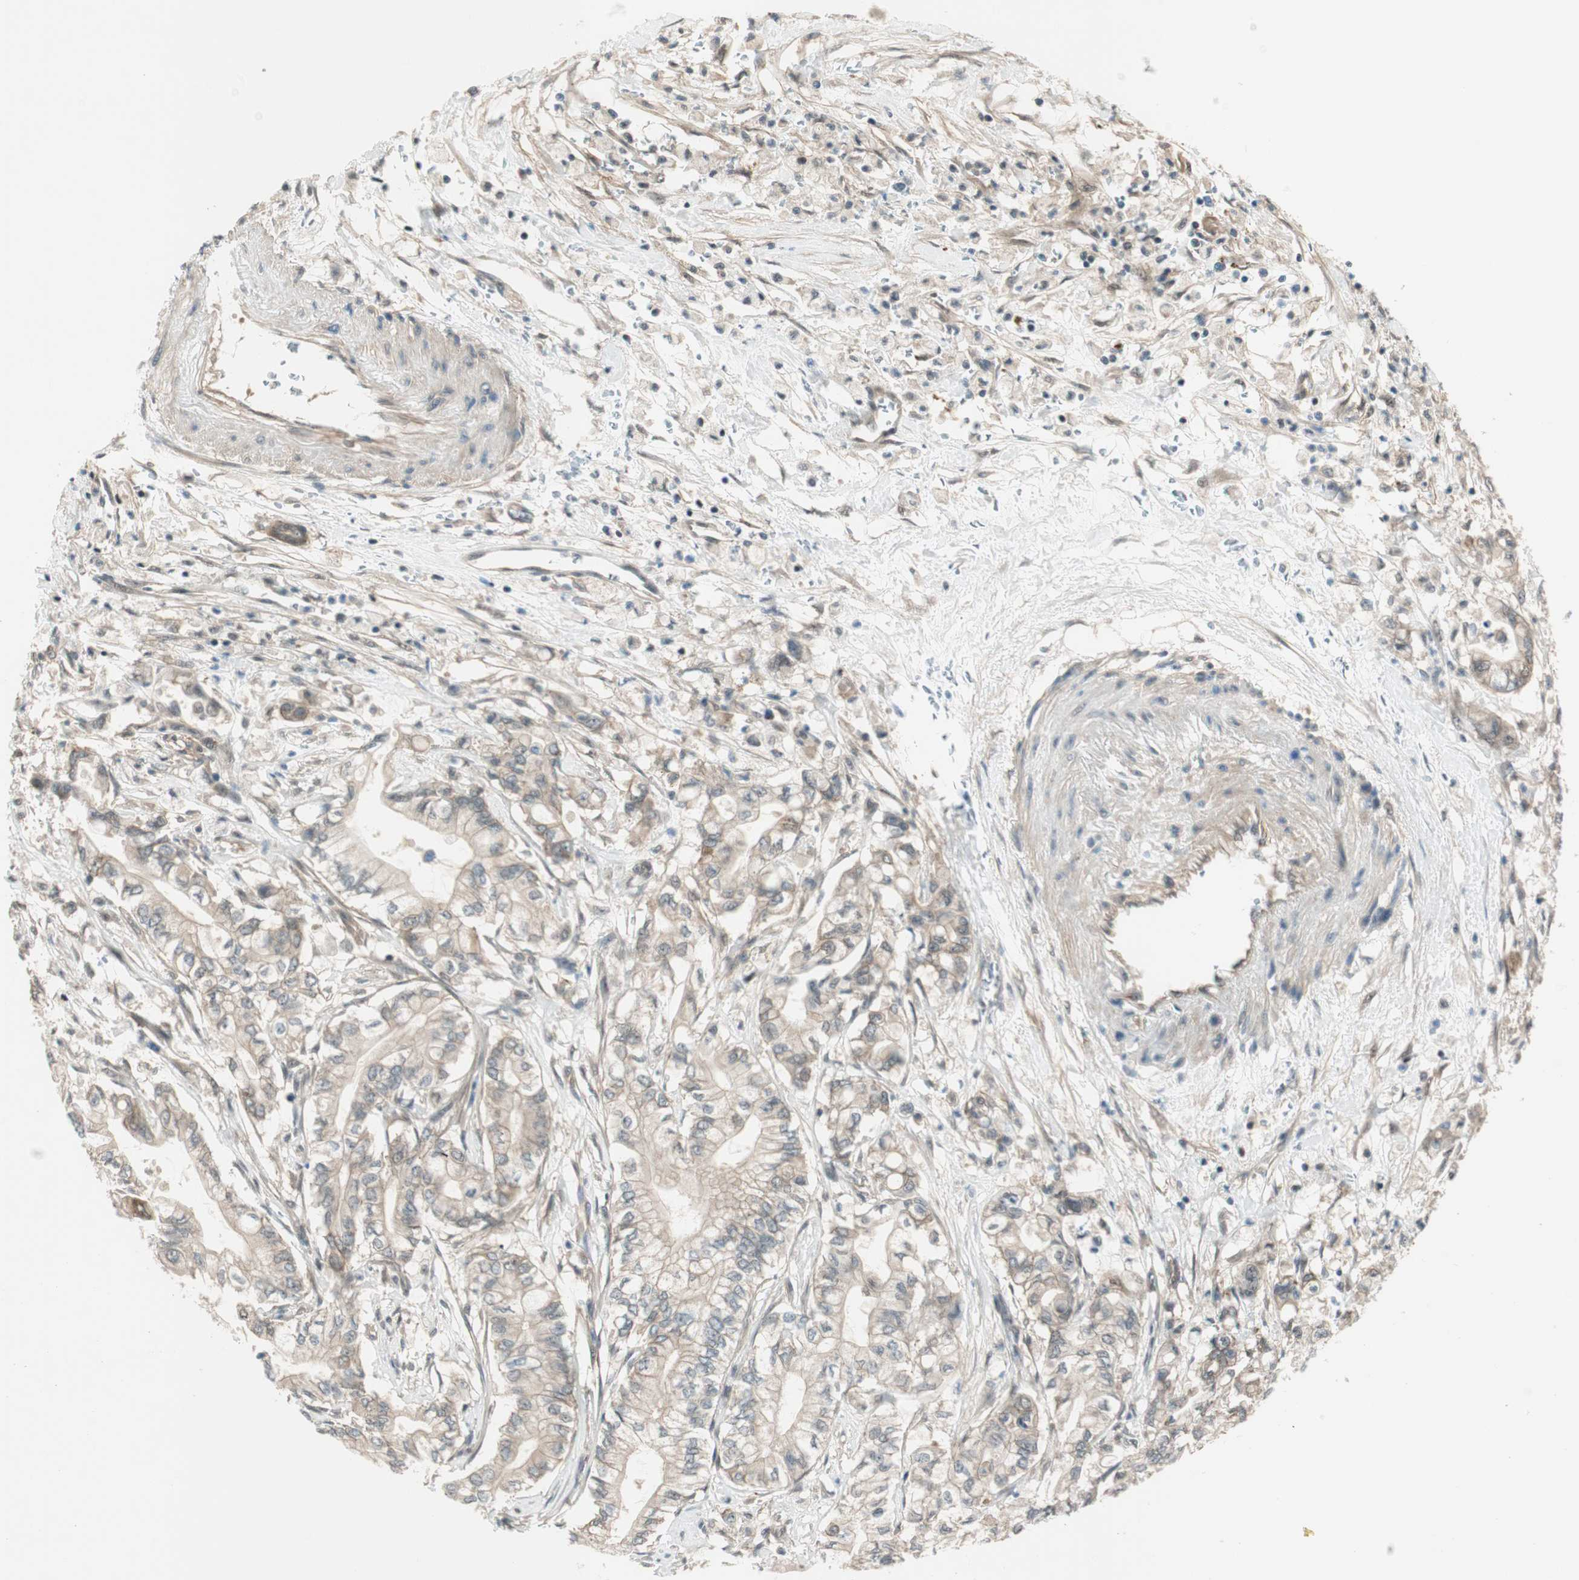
{"staining": {"intensity": "weak", "quantity": ">75%", "location": "cytoplasmic/membranous"}, "tissue": "pancreatic cancer", "cell_type": "Tumor cells", "image_type": "cancer", "snomed": [{"axis": "morphology", "description": "Adenocarcinoma, NOS"}, {"axis": "topography", "description": "Pancreas"}], "caption": "Adenocarcinoma (pancreatic) was stained to show a protein in brown. There is low levels of weak cytoplasmic/membranous expression in approximately >75% of tumor cells. The staining was performed using DAB (3,3'-diaminobenzidine), with brown indicating positive protein expression. Nuclei are stained blue with hematoxylin.", "gene": "PSMD8", "patient": {"sex": "male", "age": 70}}